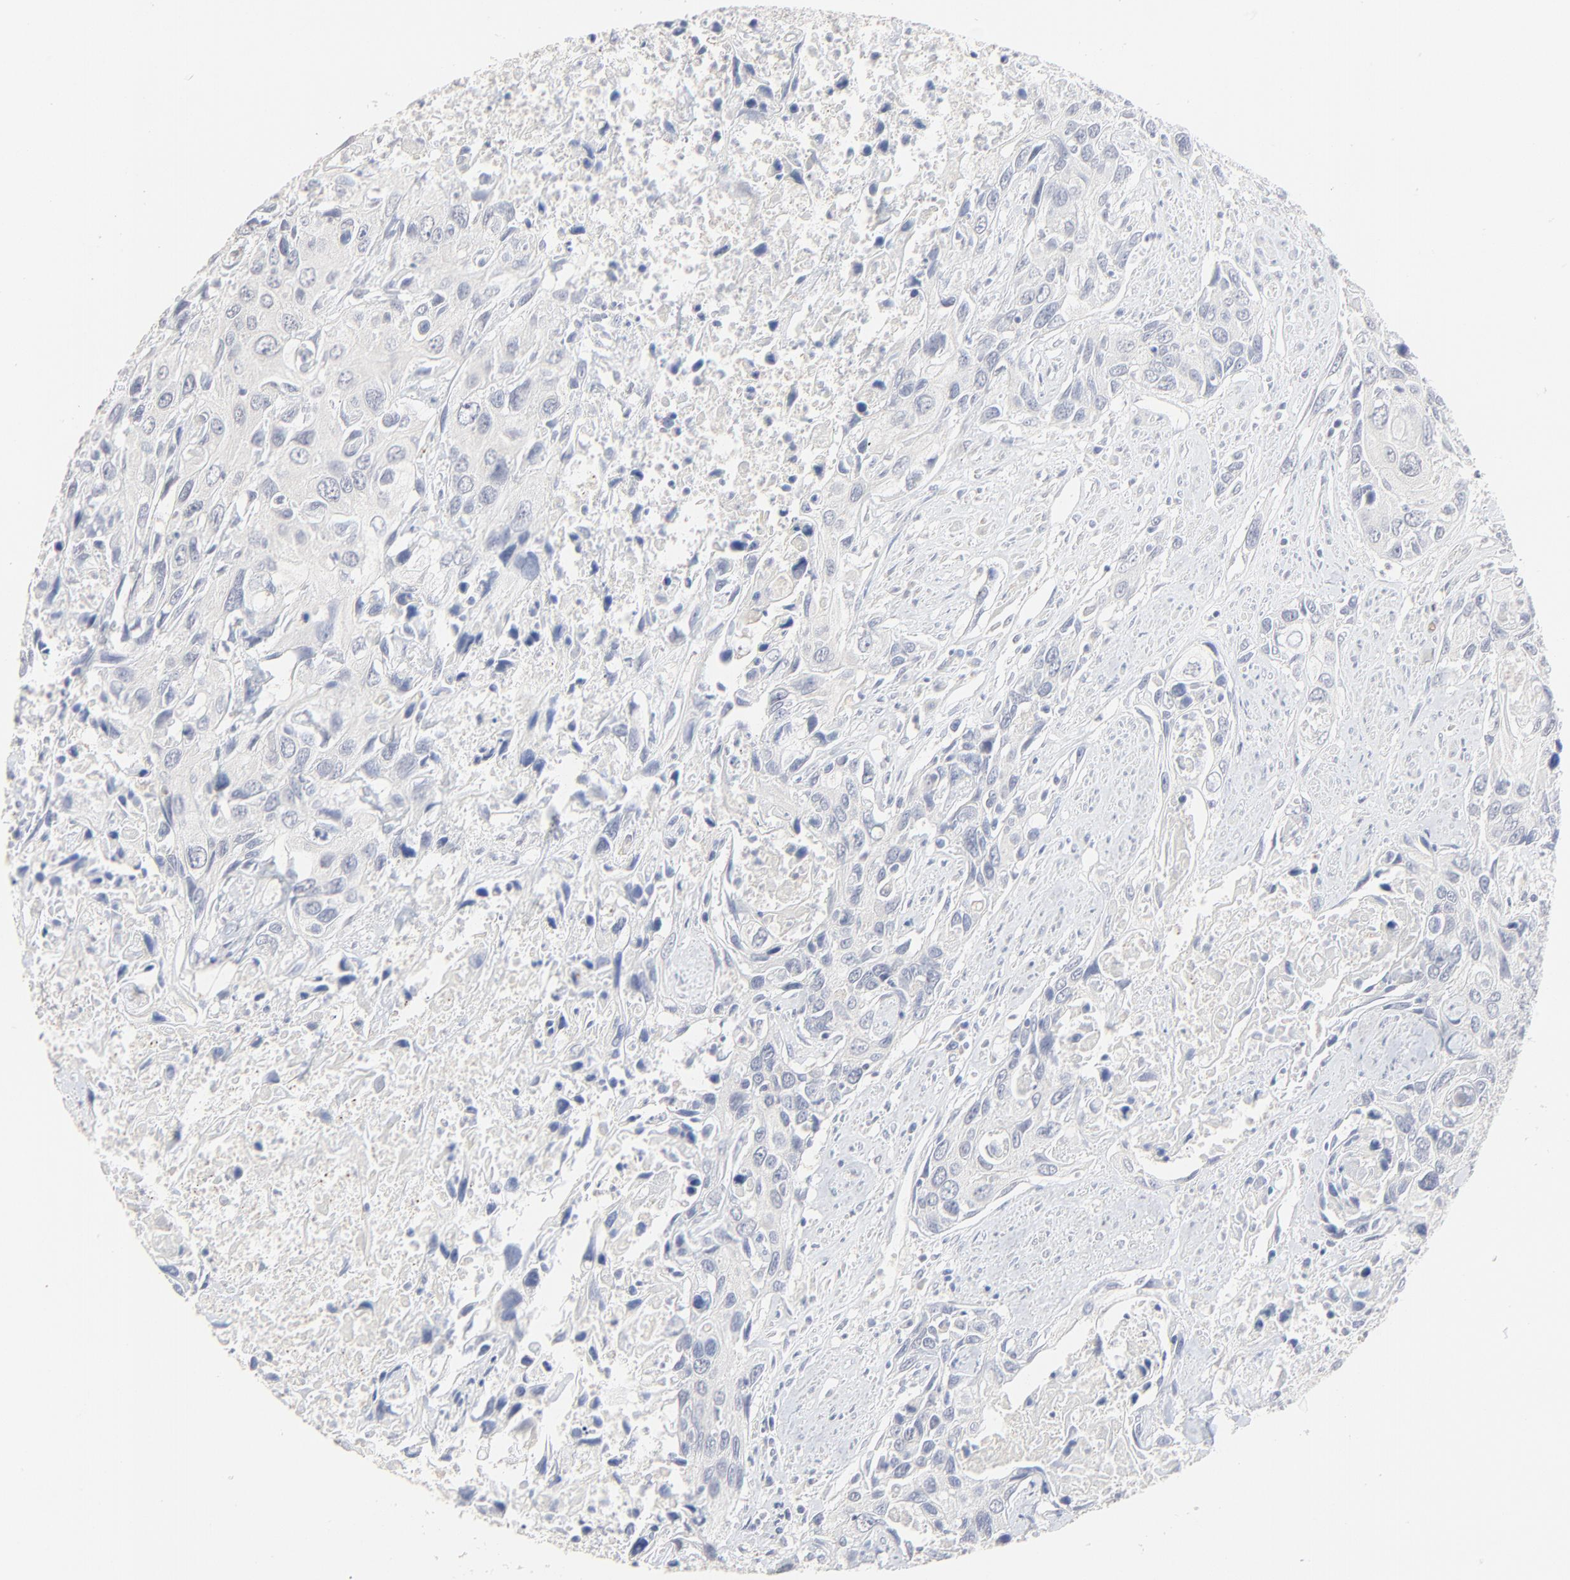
{"staining": {"intensity": "negative", "quantity": "none", "location": "none"}, "tissue": "urothelial cancer", "cell_type": "Tumor cells", "image_type": "cancer", "snomed": [{"axis": "morphology", "description": "Urothelial carcinoma, High grade"}, {"axis": "topography", "description": "Urinary bladder"}], "caption": "An immunohistochemistry micrograph of urothelial carcinoma (high-grade) is shown. There is no staining in tumor cells of urothelial carcinoma (high-grade).", "gene": "FANCB", "patient": {"sex": "male", "age": 71}}